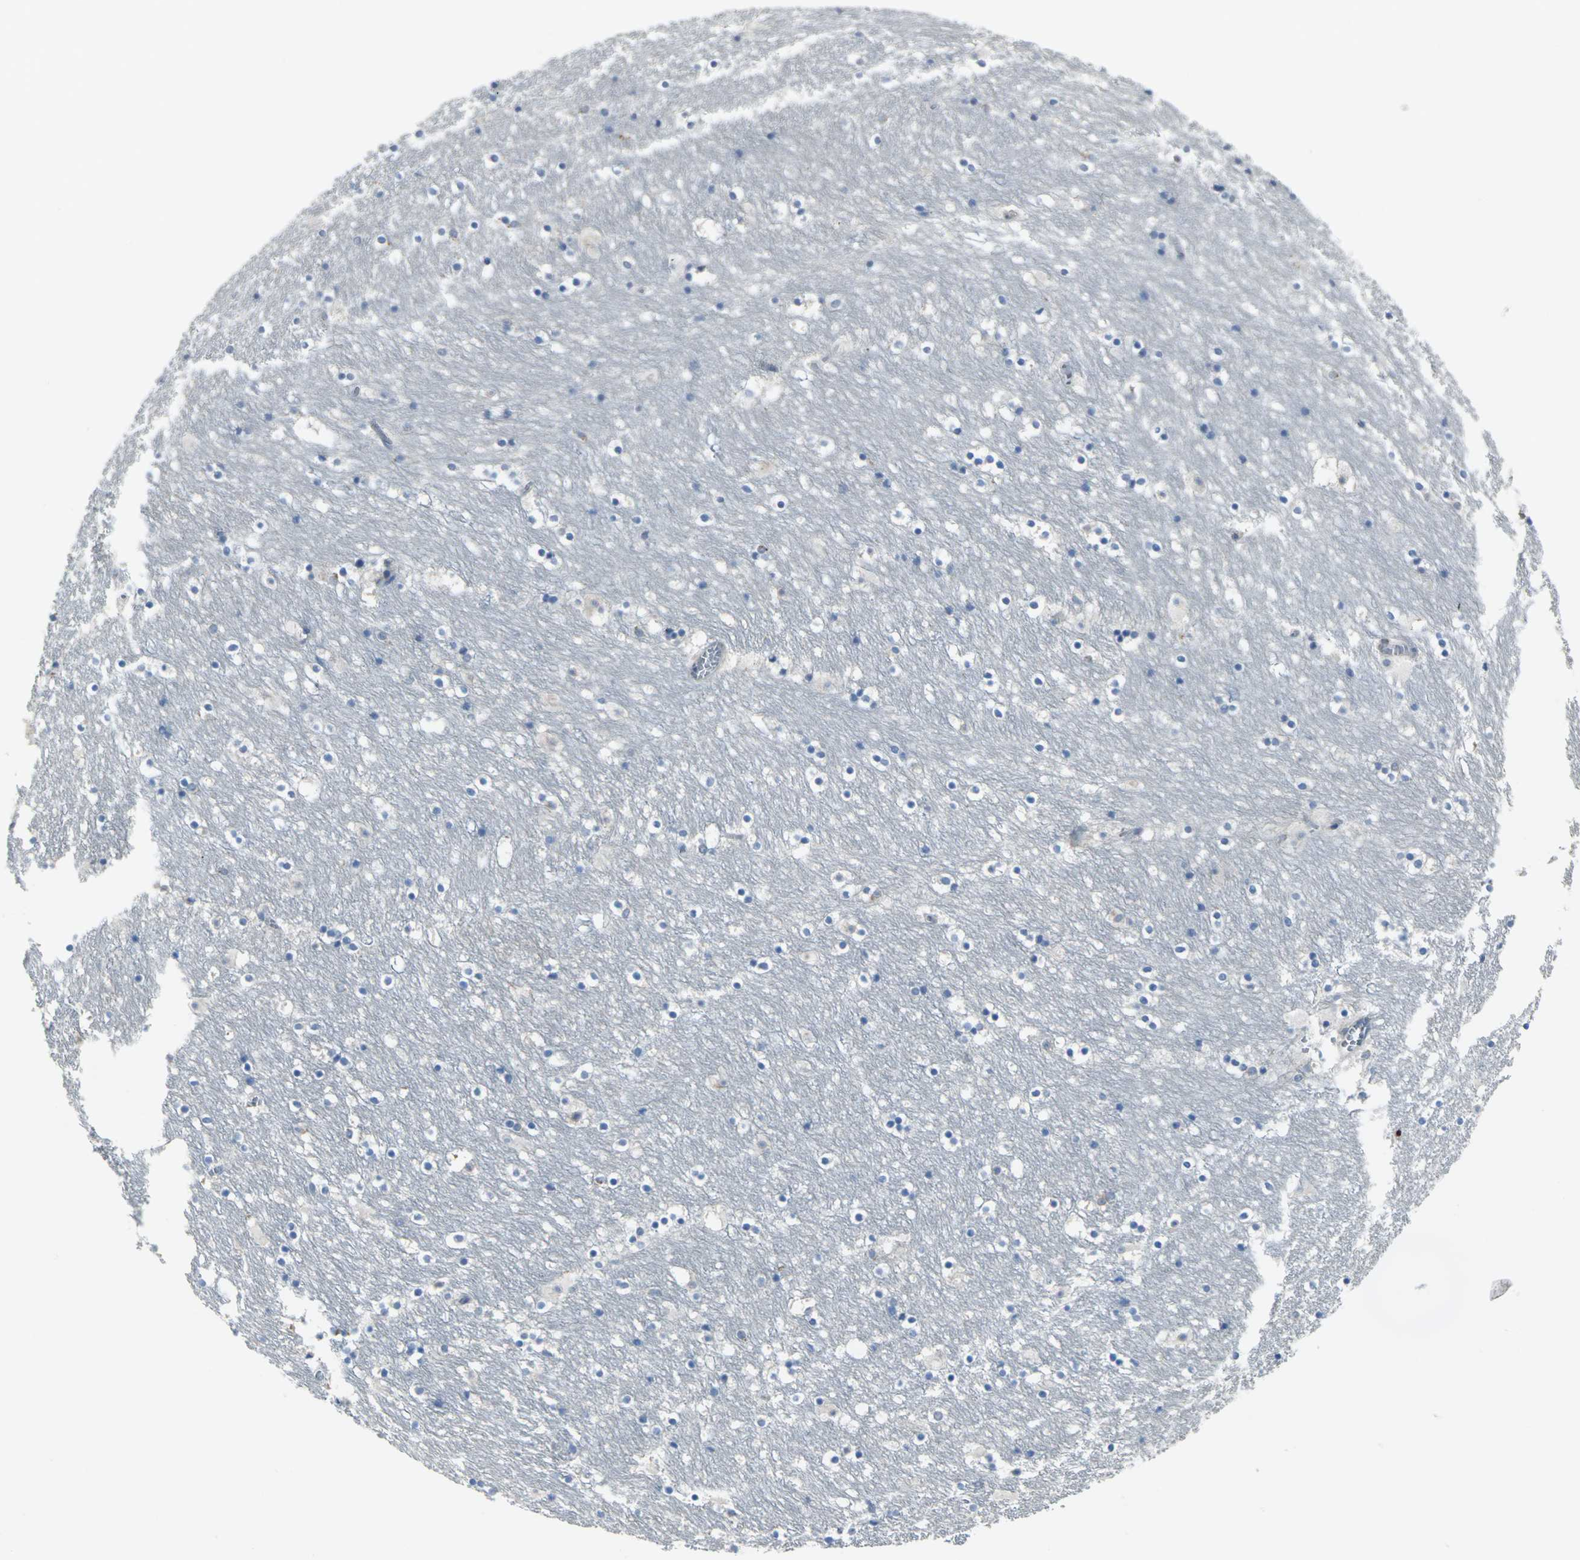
{"staining": {"intensity": "weak", "quantity": "<25%", "location": "cytoplasmic/membranous"}, "tissue": "caudate", "cell_type": "Glial cells", "image_type": "normal", "snomed": [{"axis": "morphology", "description": "Normal tissue, NOS"}, {"axis": "topography", "description": "Lateral ventricle wall"}], "caption": "Immunohistochemical staining of normal caudate shows no significant staining in glial cells. (IHC, brightfield microscopy, high magnification).", "gene": "EIF5A", "patient": {"sex": "male", "age": 45}}